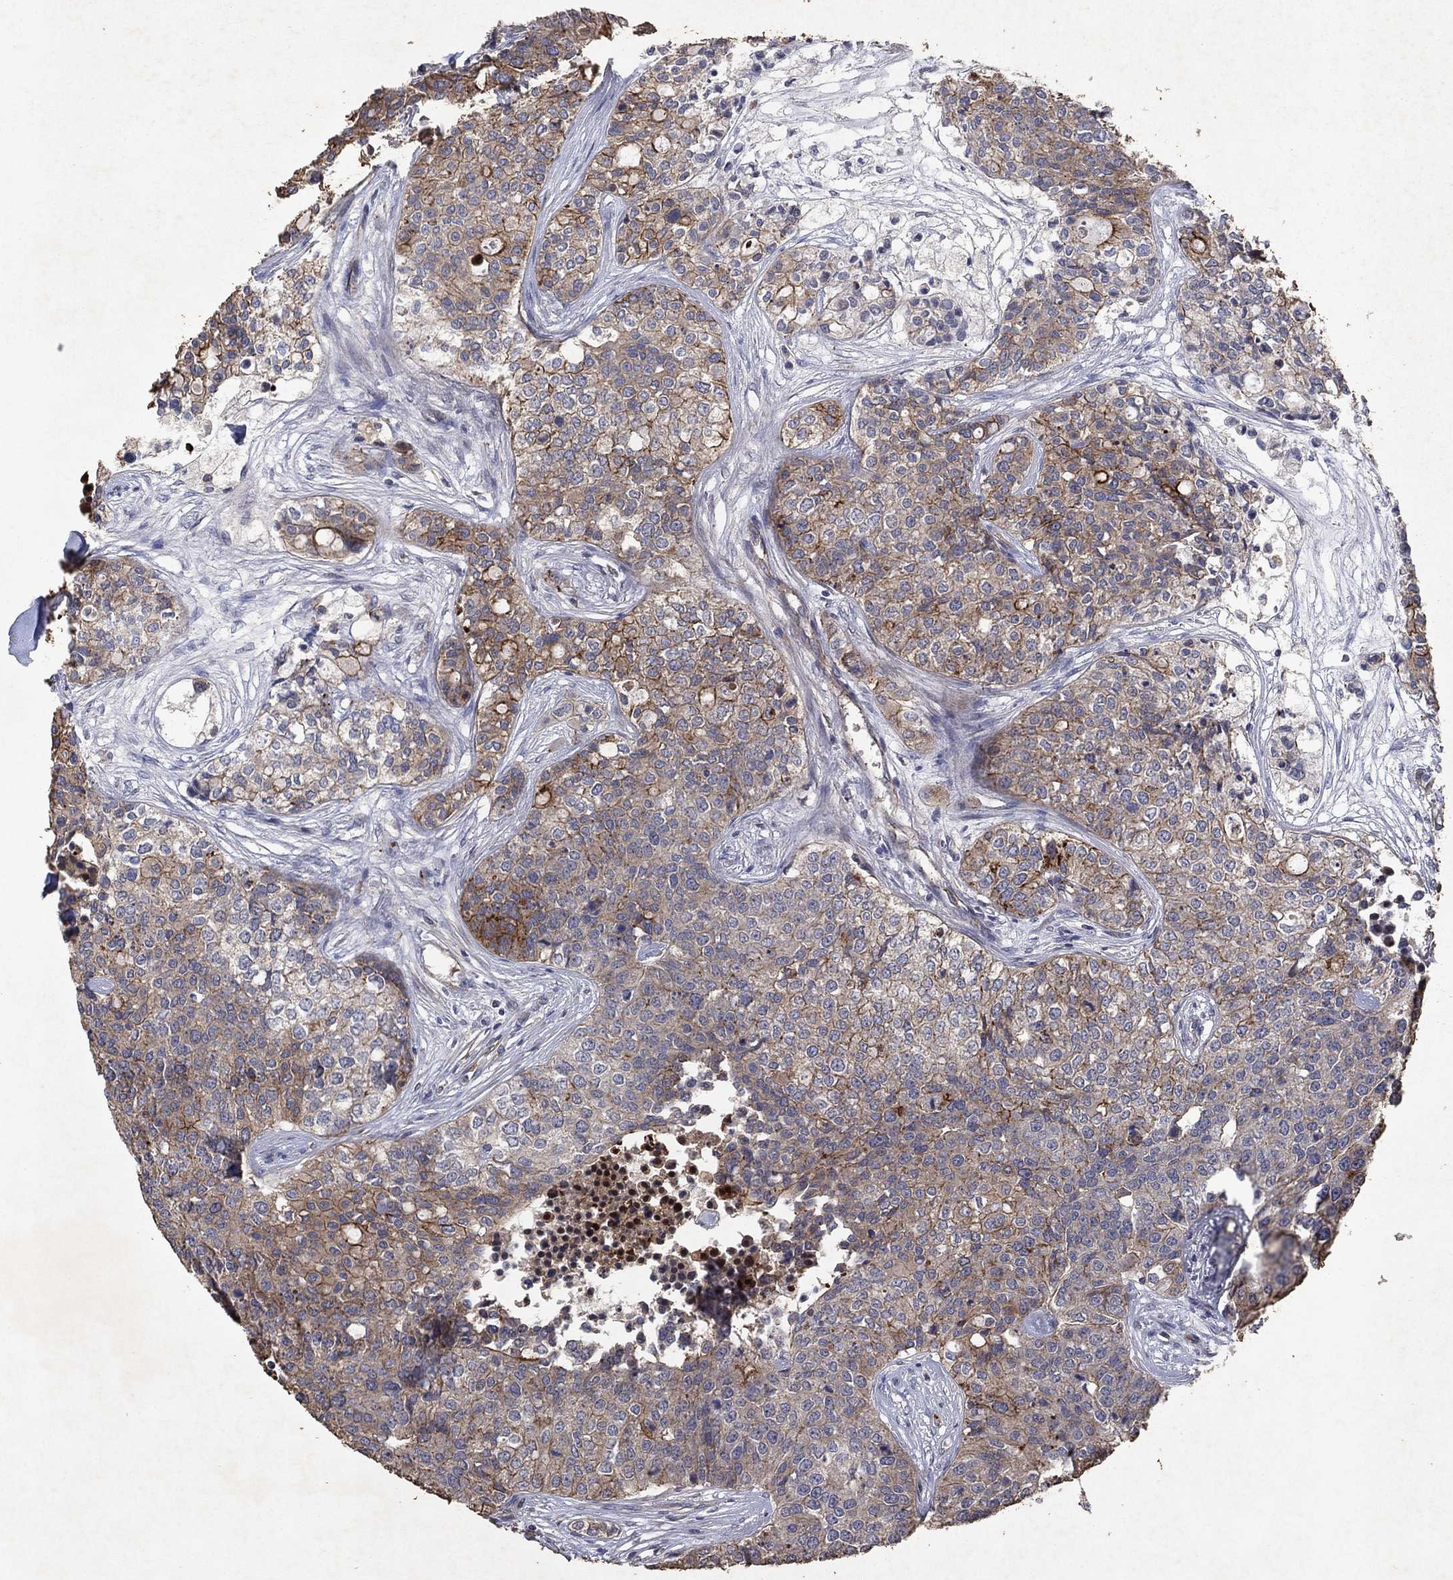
{"staining": {"intensity": "strong", "quantity": "25%-75%", "location": "cytoplasmic/membranous"}, "tissue": "carcinoid", "cell_type": "Tumor cells", "image_type": "cancer", "snomed": [{"axis": "morphology", "description": "Carcinoid, malignant, NOS"}, {"axis": "topography", "description": "Colon"}], "caption": "Immunohistochemical staining of carcinoid (malignant) exhibits high levels of strong cytoplasmic/membranous protein staining in approximately 25%-75% of tumor cells.", "gene": "FRG1", "patient": {"sex": "male", "age": 81}}